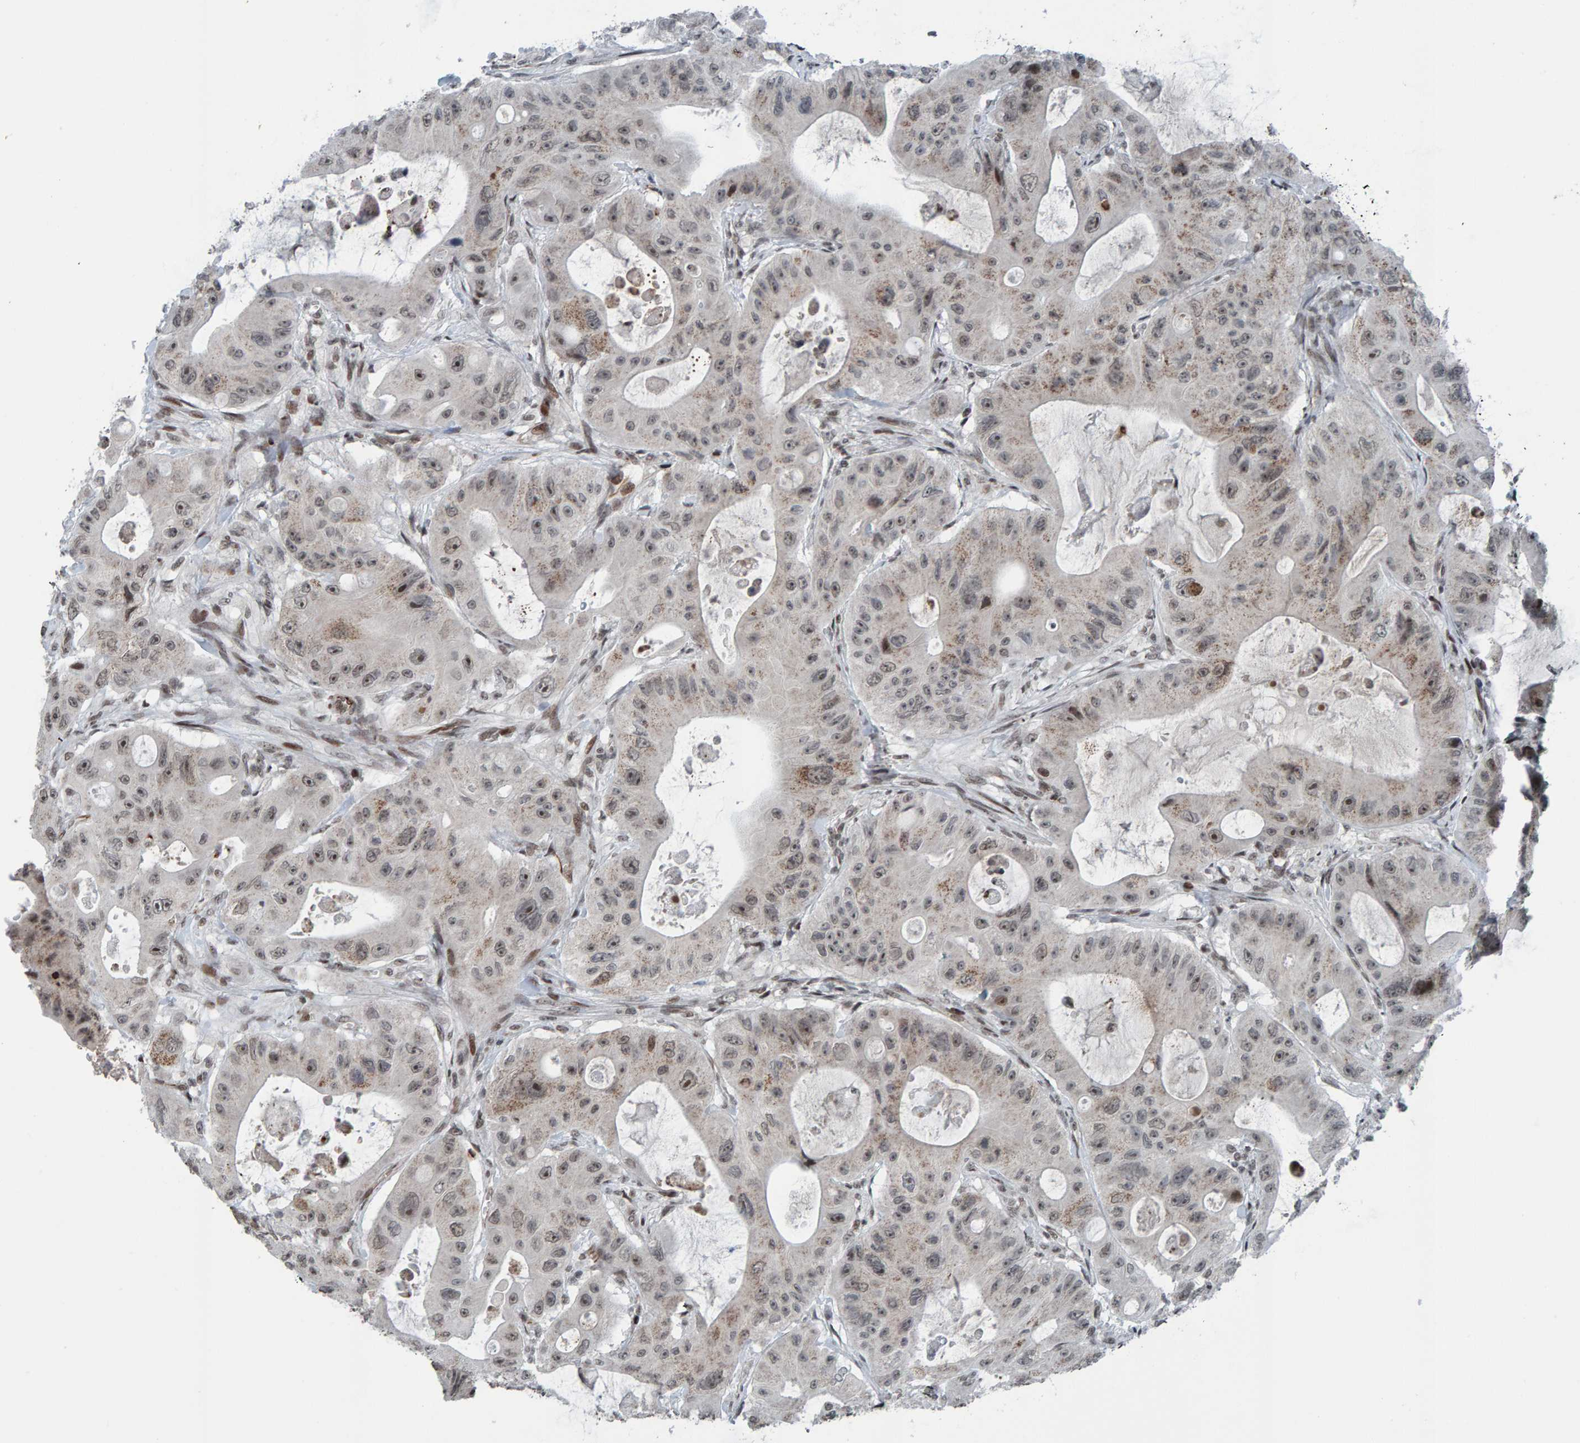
{"staining": {"intensity": "weak", "quantity": "25%-75%", "location": "cytoplasmic/membranous,nuclear"}, "tissue": "colorectal cancer", "cell_type": "Tumor cells", "image_type": "cancer", "snomed": [{"axis": "morphology", "description": "Adenocarcinoma, NOS"}, {"axis": "topography", "description": "Colon"}], "caption": "This micrograph reveals colorectal cancer (adenocarcinoma) stained with IHC to label a protein in brown. The cytoplasmic/membranous and nuclear of tumor cells show weak positivity for the protein. Nuclei are counter-stained blue.", "gene": "ZNF366", "patient": {"sex": "female", "age": 46}}